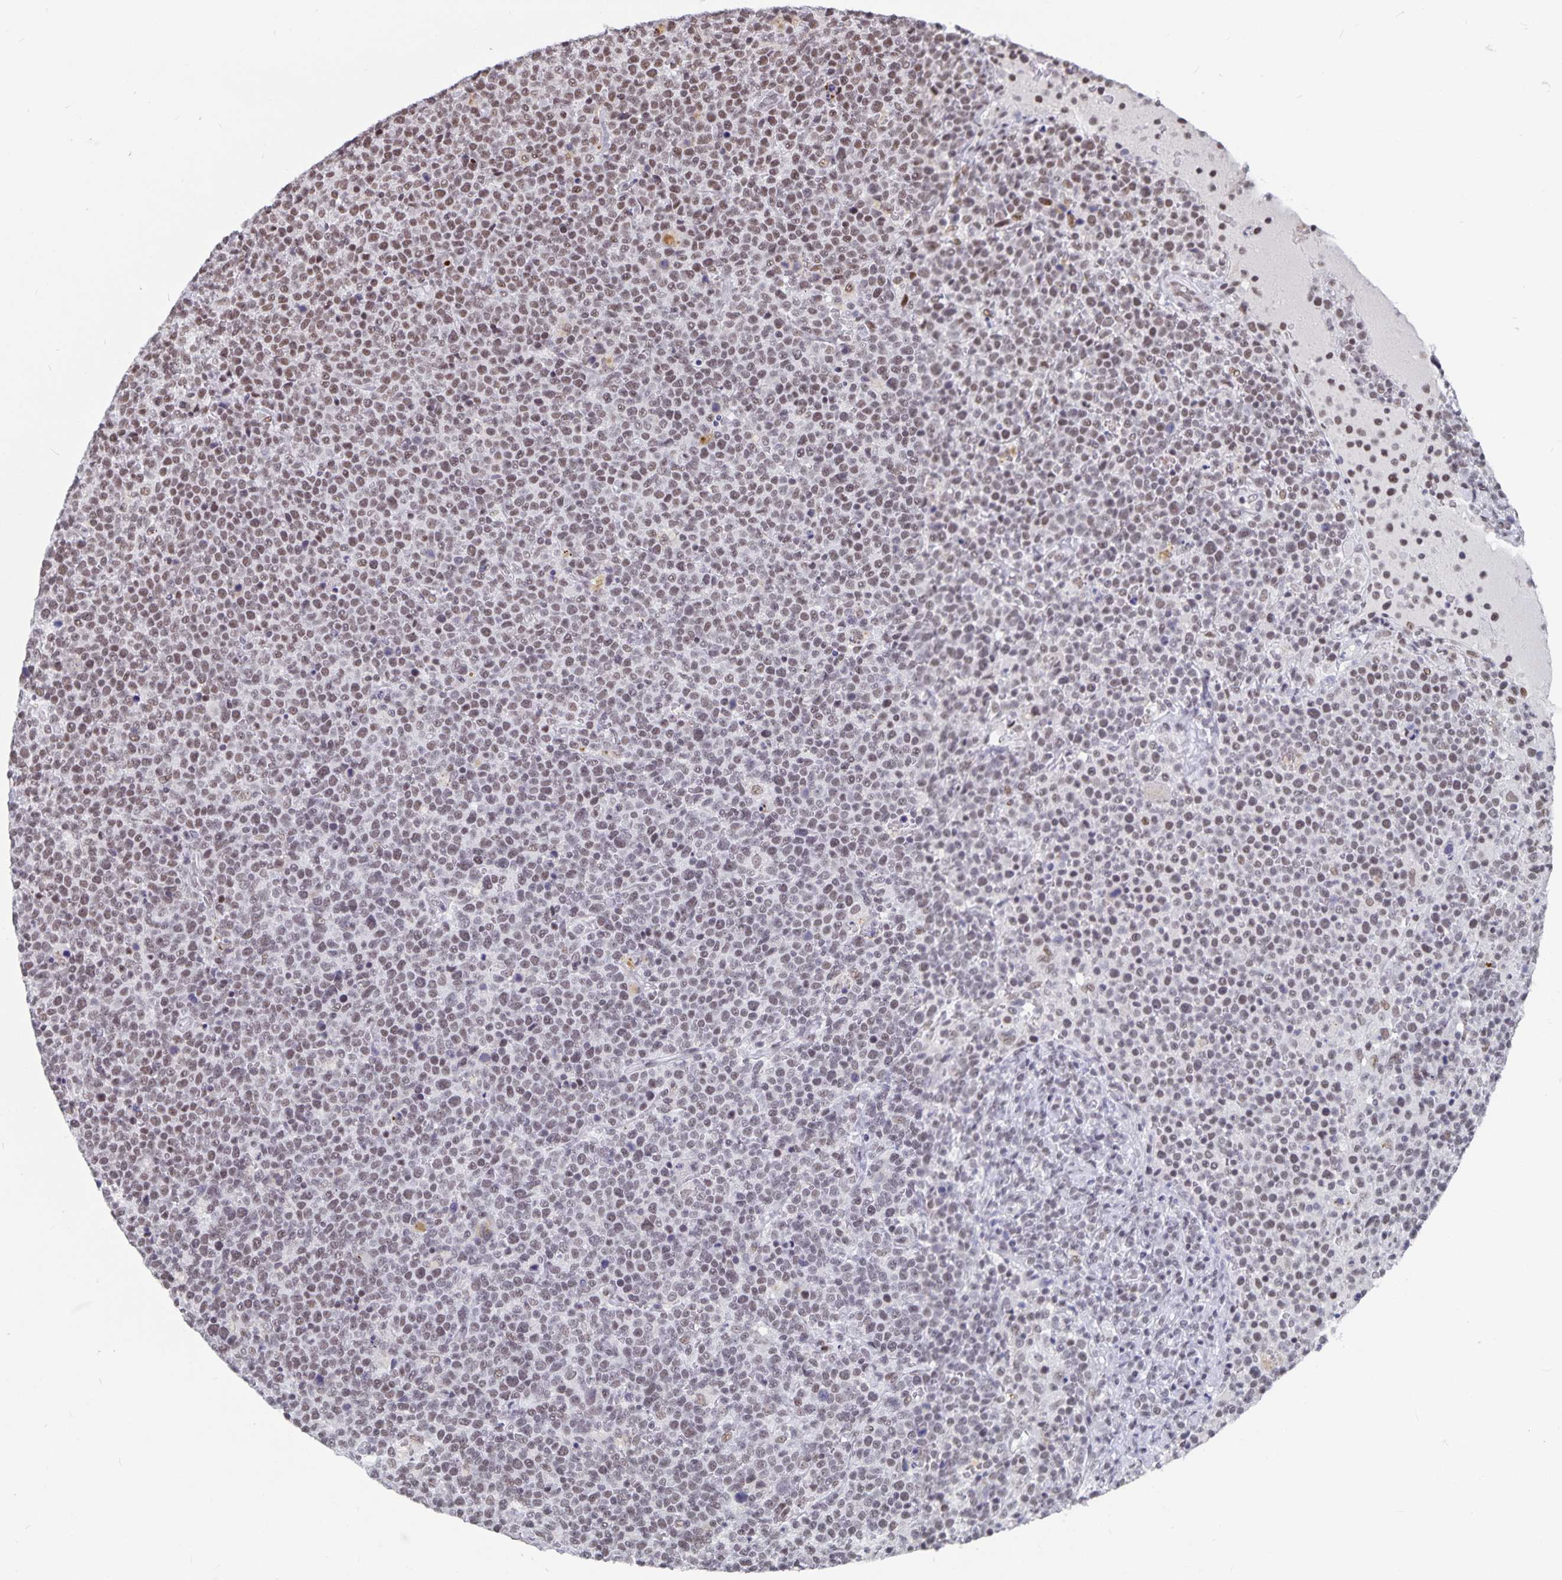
{"staining": {"intensity": "weak", "quantity": "25%-75%", "location": "nuclear"}, "tissue": "lymphoma", "cell_type": "Tumor cells", "image_type": "cancer", "snomed": [{"axis": "morphology", "description": "Malignant lymphoma, non-Hodgkin's type, High grade"}, {"axis": "topography", "description": "Lymph node"}], "caption": "Brown immunohistochemical staining in lymphoma displays weak nuclear staining in approximately 25%-75% of tumor cells.", "gene": "PBX2", "patient": {"sex": "male", "age": 61}}